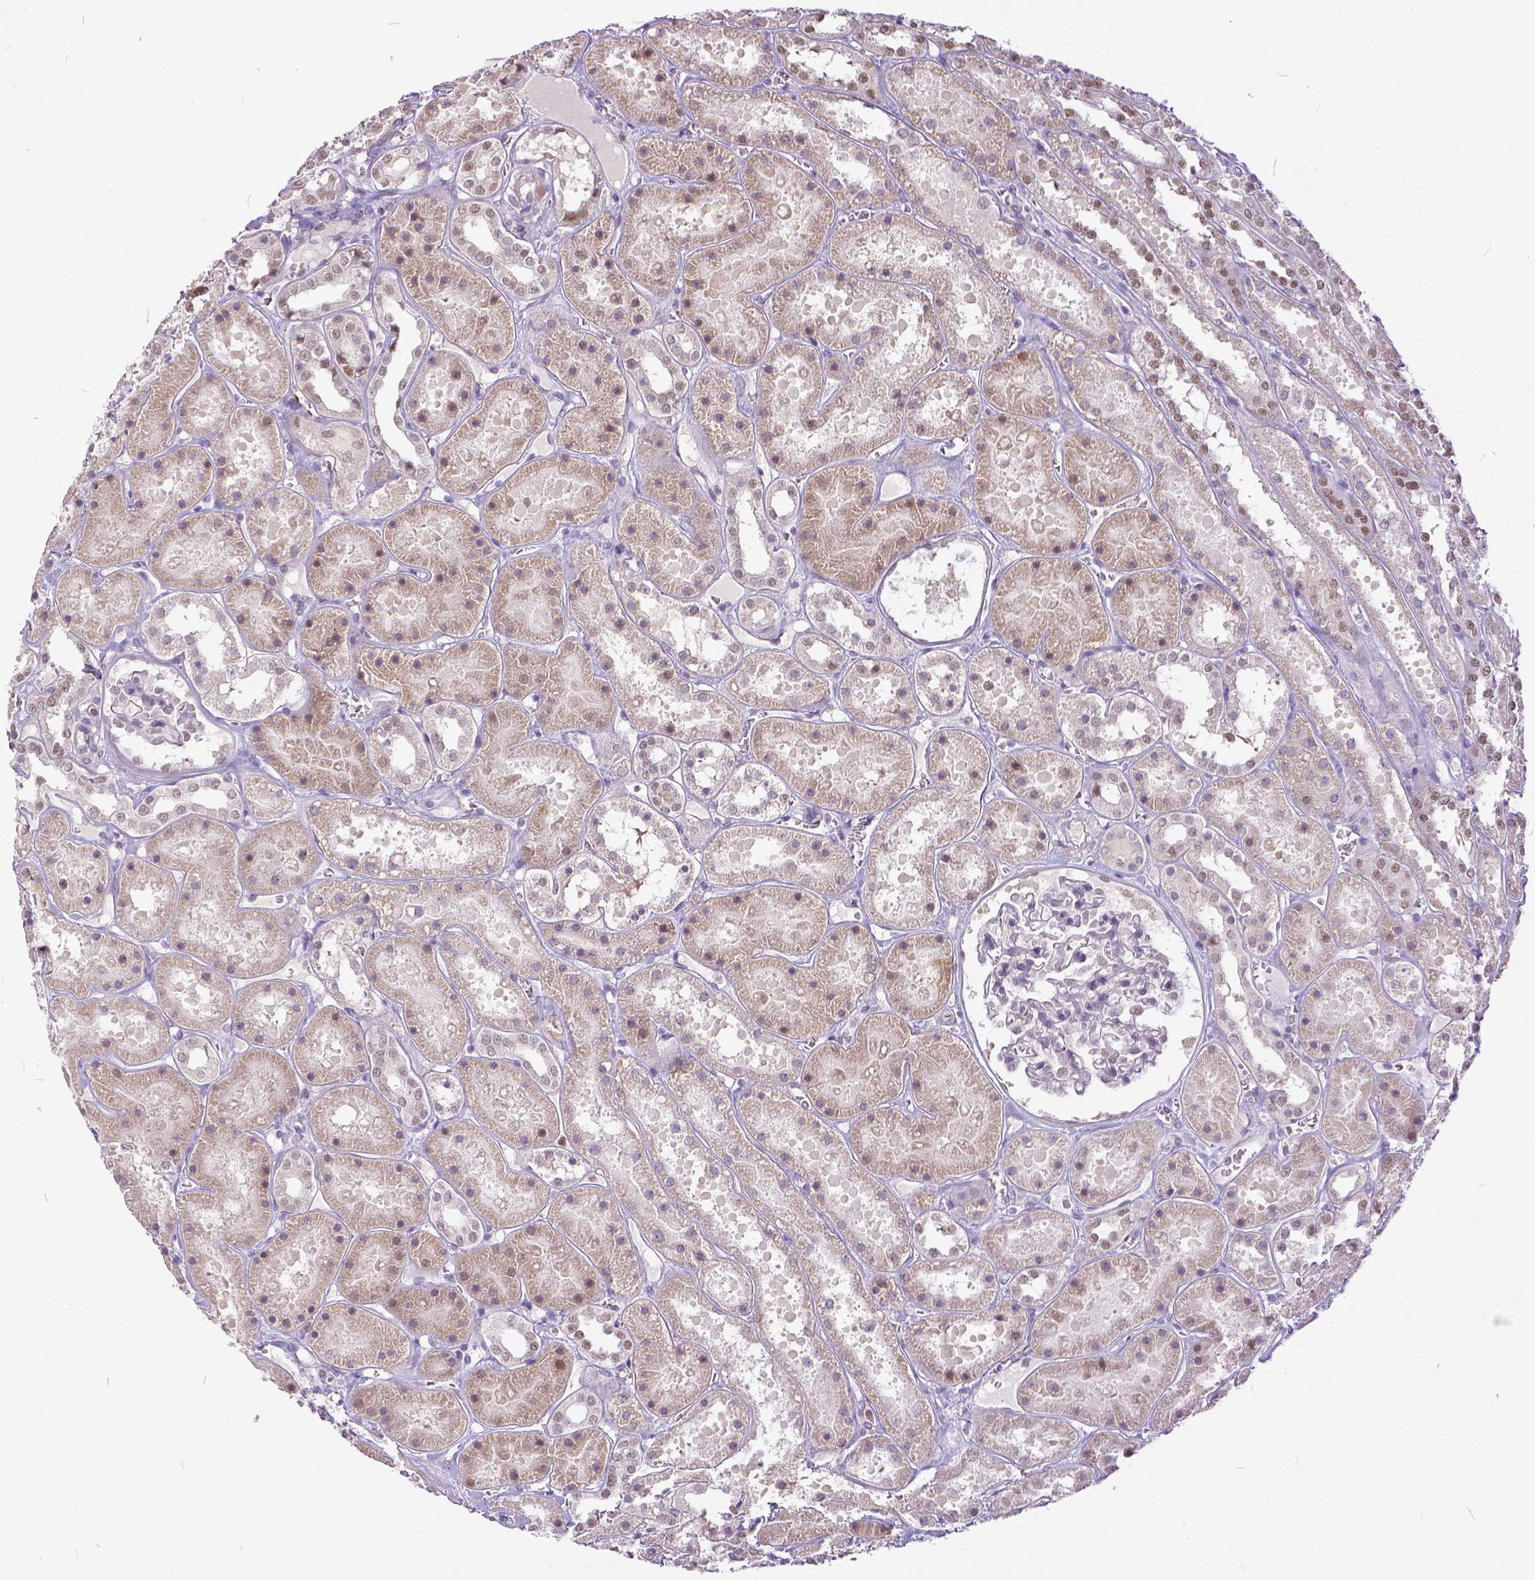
{"staining": {"intensity": "weak", "quantity": "25%-75%", "location": "nuclear"}, "tissue": "kidney", "cell_type": "Cells in glomeruli", "image_type": "normal", "snomed": [{"axis": "morphology", "description": "Normal tissue, NOS"}, {"axis": "topography", "description": "Kidney"}], "caption": "Immunohistochemistry (IHC) histopathology image of benign kidney stained for a protein (brown), which demonstrates low levels of weak nuclear expression in about 25%-75% of cells in glomeruli.", "gene": "ERCC1", "patient": {"sex": "female", "age": 41}}